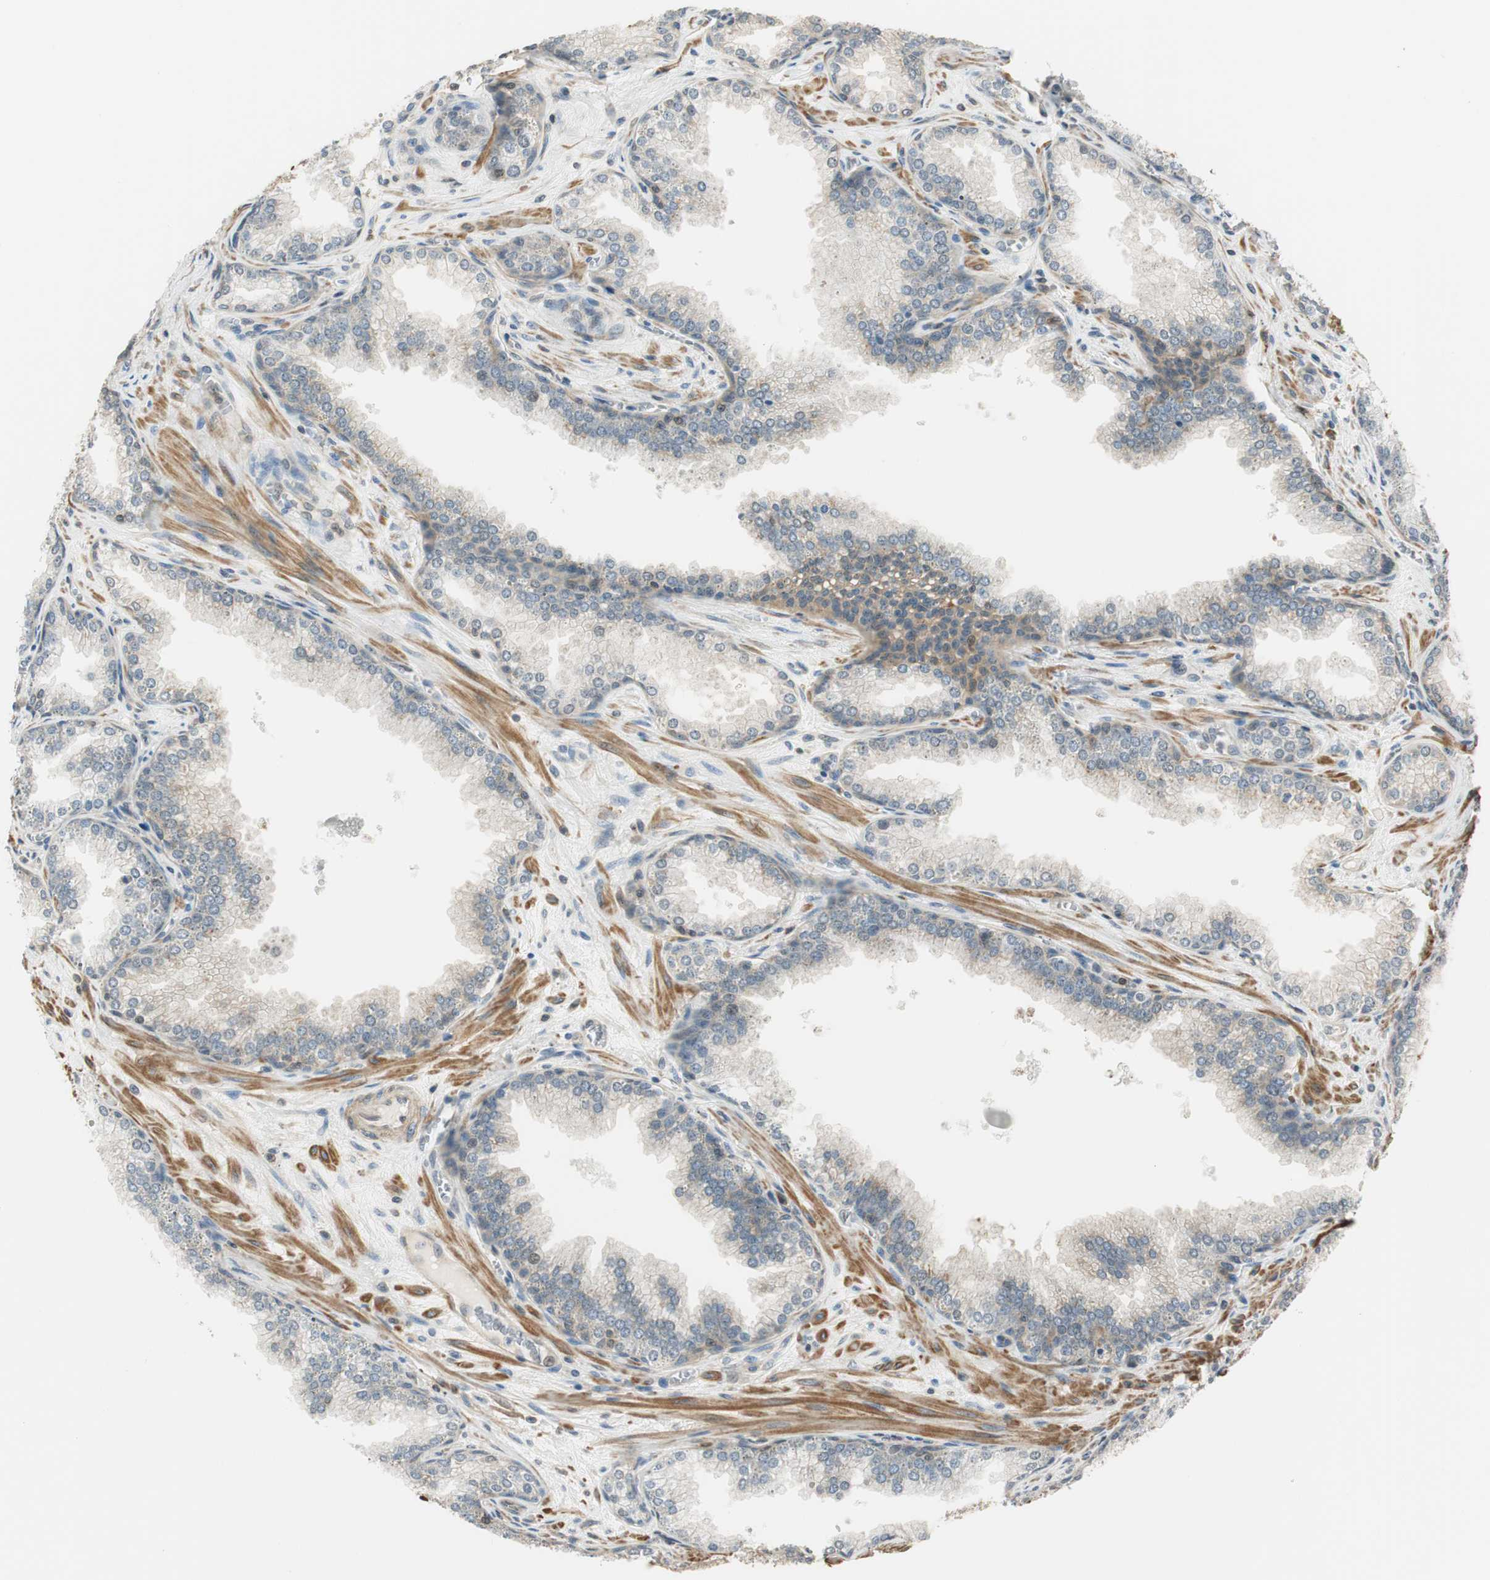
{"staining": {"intensity": "negative", "quantity": "none", "location": "none"}, "tissue": "prostate cancer", "cell_type": "Tumor cells", "image_type": "cancer", "snomed": [{"axis": "morphology", "description": "Adenocarcinoma, Low grade"}, {"axis": "topography", "description": "Prostate"}], "caption": "IHC micrograph of neoplastic tissue: low-grade adenocarcinoma (prostate) stained with DAB displays no significant protein expression in tumor cells.", "gene": "PI4K2B", "patient": {"sex": "male", "age": 60}}